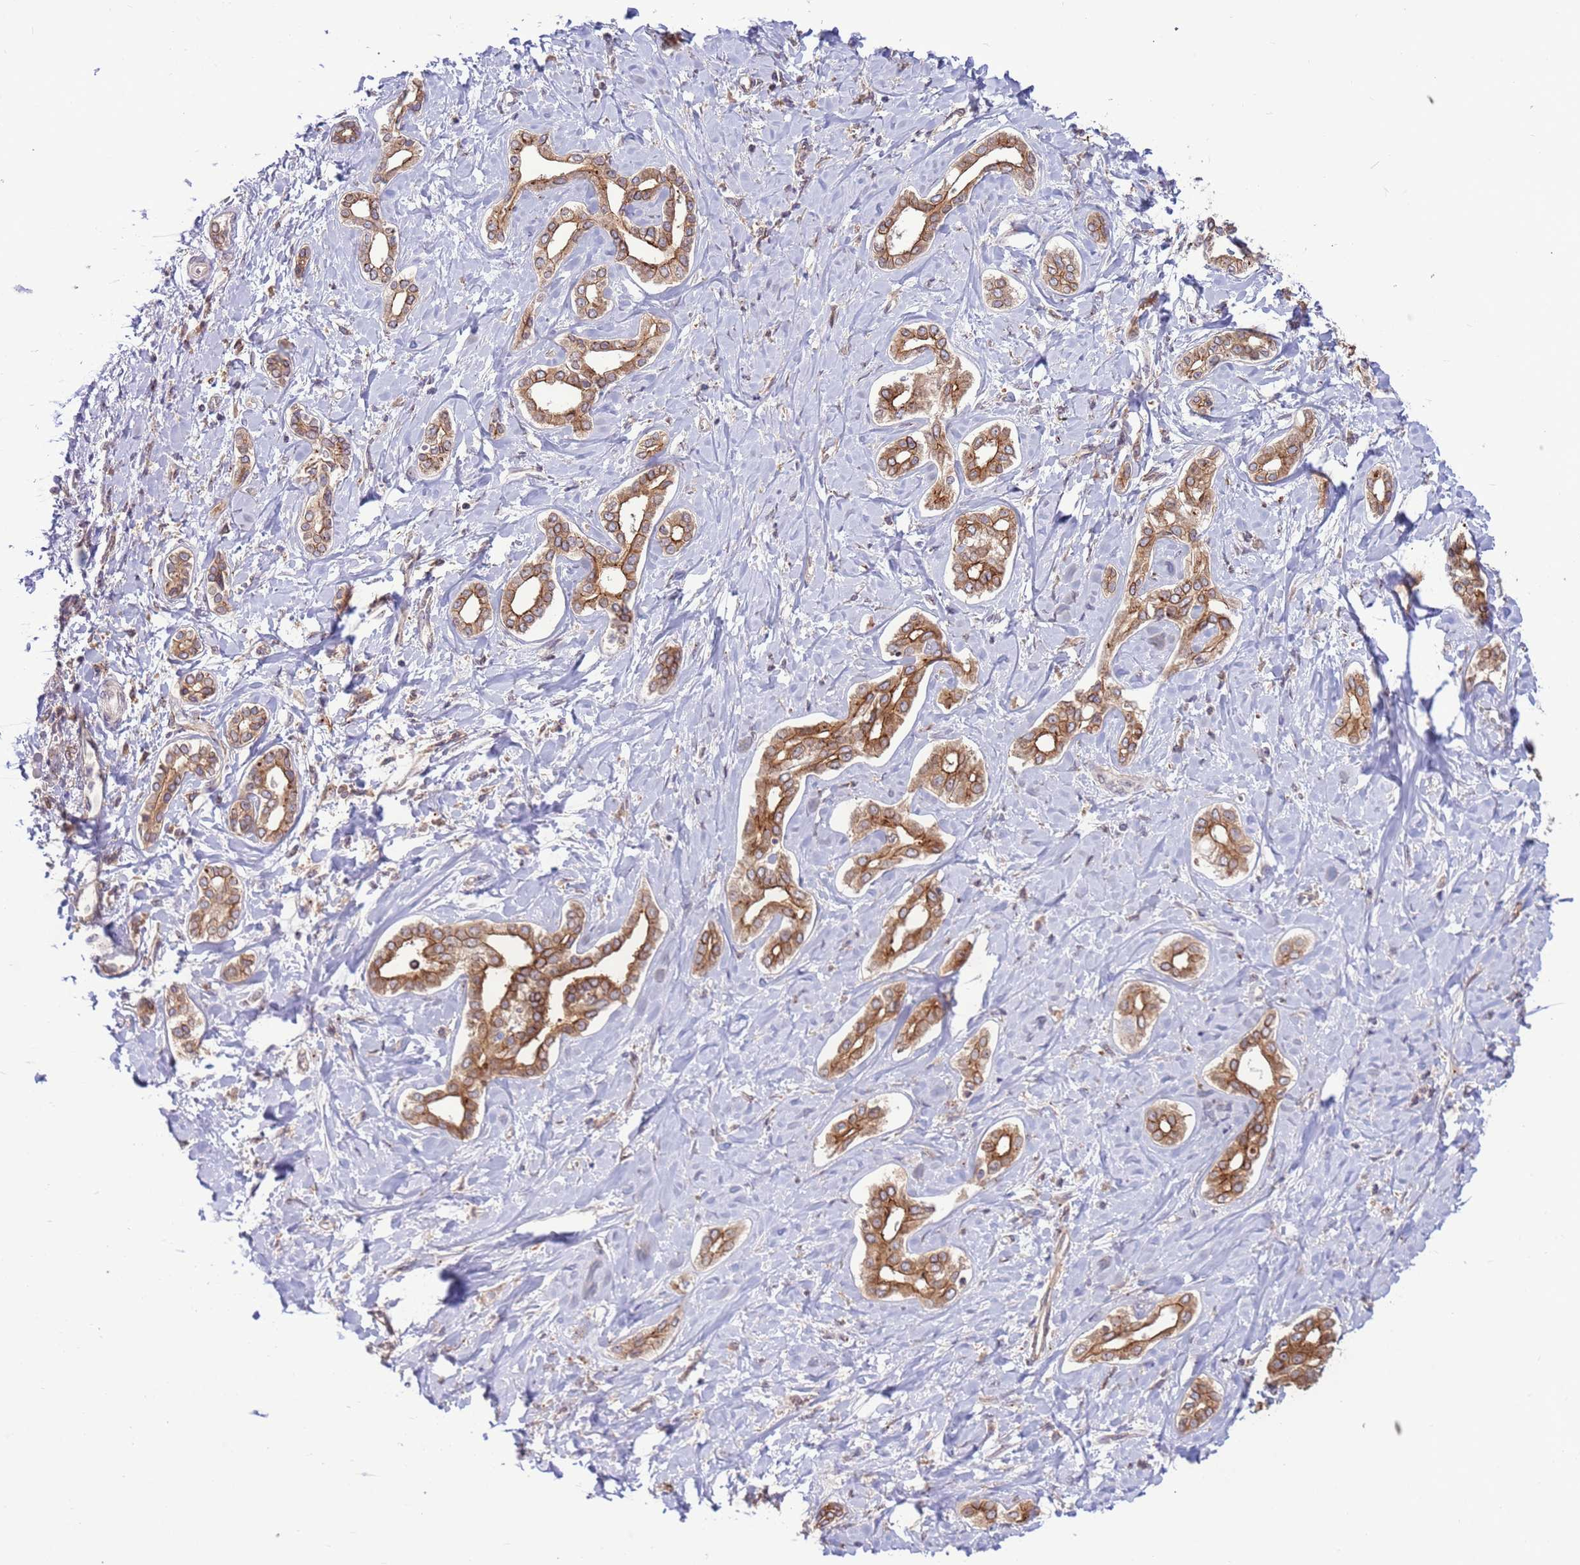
{"staining": {"intensity": "strong", "quantity": ">75%", "location": "cytoplasmic/membranous"}, "tissue": "liver cancer", "cell_type": "Tumor cells", "image_type": "cancer", "snomed": [{"axis": "morphology", "description": "Cholangiocarcinoma"}, {"axis": "topography", "description": "Liver"}], "caption": "Immunohistochemistry of human liver cancer (cholangiocarcinoma) exhibits high levels of strong cytoplasmic/membranous positivity in approximately >75% of tumor cells.", "gene": "DDX19B", "patient": {"sex": "female", "age": 77}}